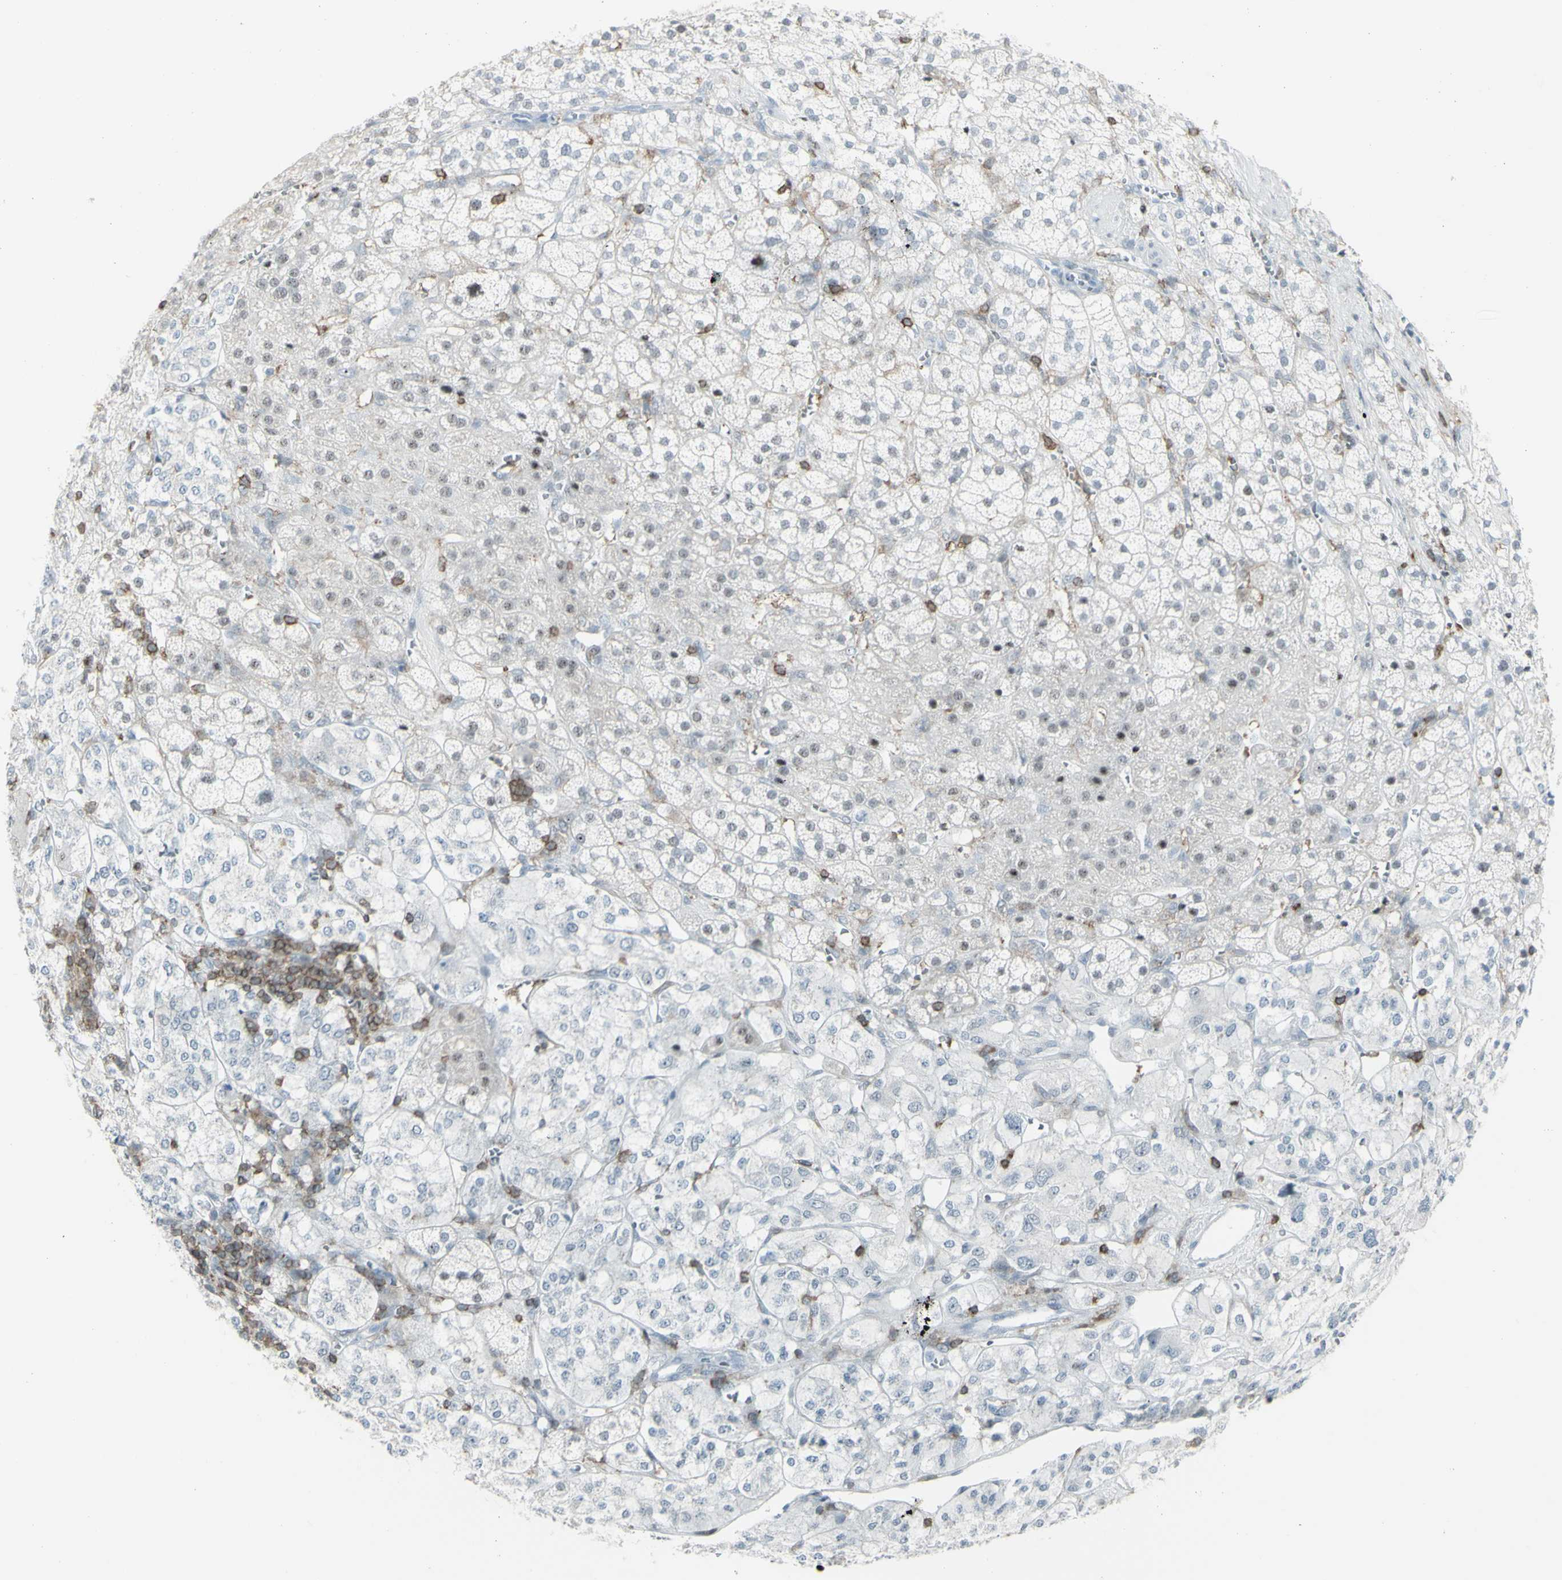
{"staining": {"intensity": "negative", "quantity": "none", "location": "none"}, "tissue": "adrenal gland", "cell_type": "Glandular cells", "image_type": "normal", "snomed": [{"axis": "morphology", "description": "Normal tissue, NOS"}, {"axis": "topography", "description": "Adrenal gland"}], "caption": "Immunohistochemical staining of normal human adrenal gland displays no significant expression in glandular cells. (DAB immunohistochemistry (IHC) with hematoxylin counter stain).", "gene": "NRG1", "patient": {"sex": "male", "age": 56}}